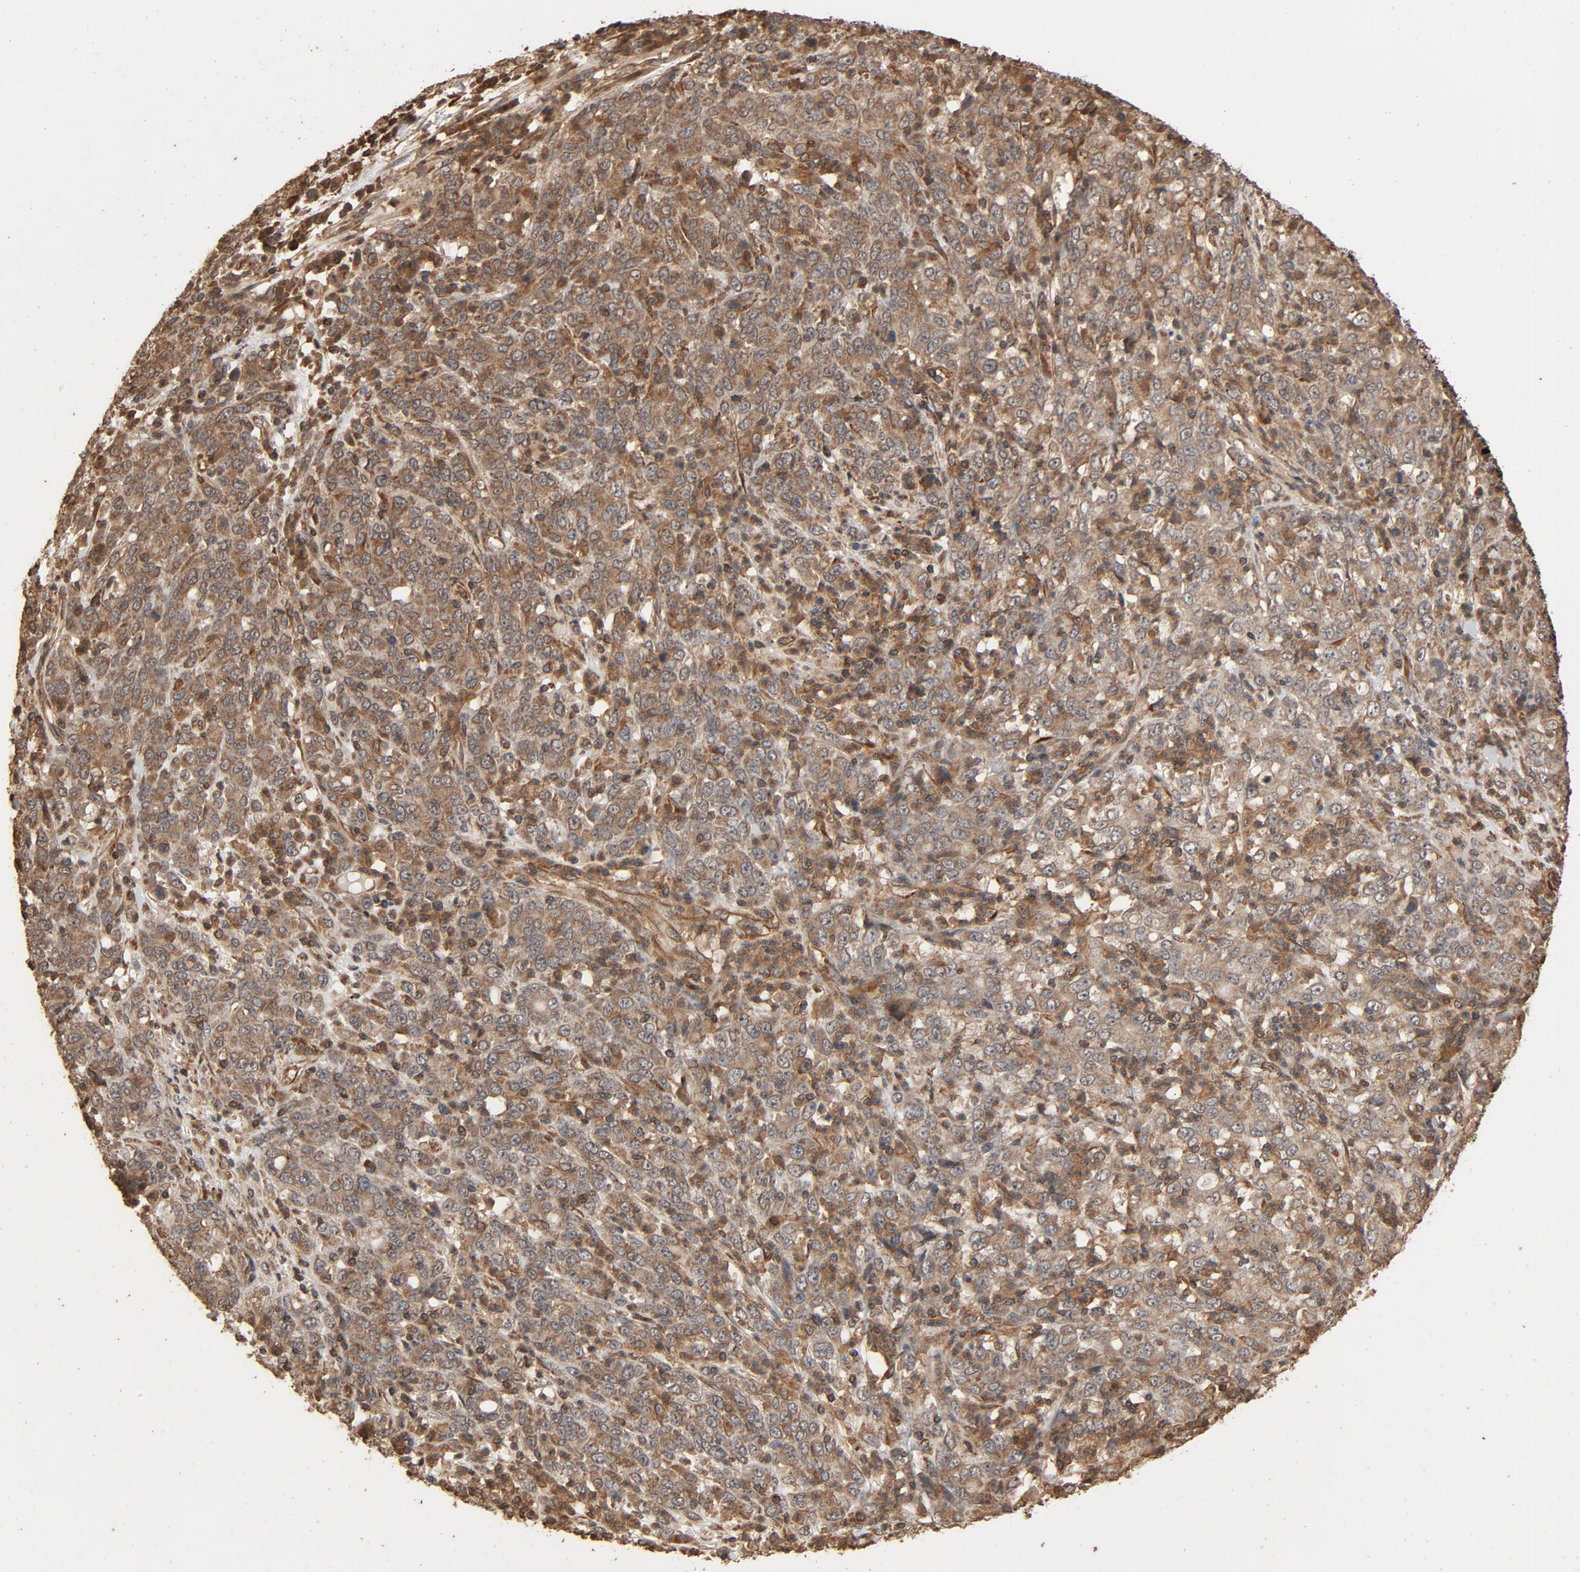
{"staining": {"intensity": "moderate", "quantity": "25%-75%", "location": "cytoplasmic/membranous"}, "tissue": "stomach cancer", "cell_type": "Tumor cells", "image_type": "cancer", "snomed": [{"axis": "morphology", "description": "Adenocarcinoma, NOS"}, {"axis": "topography", "description": "Stomach, lower"}], "caption": "Human adenocarcinoma (stomach) stained with a protein marker exhibits moderate staining in tumor cells.", "gene": "RPS6KA6", "patient": {"sex": "female", "age": 71}}